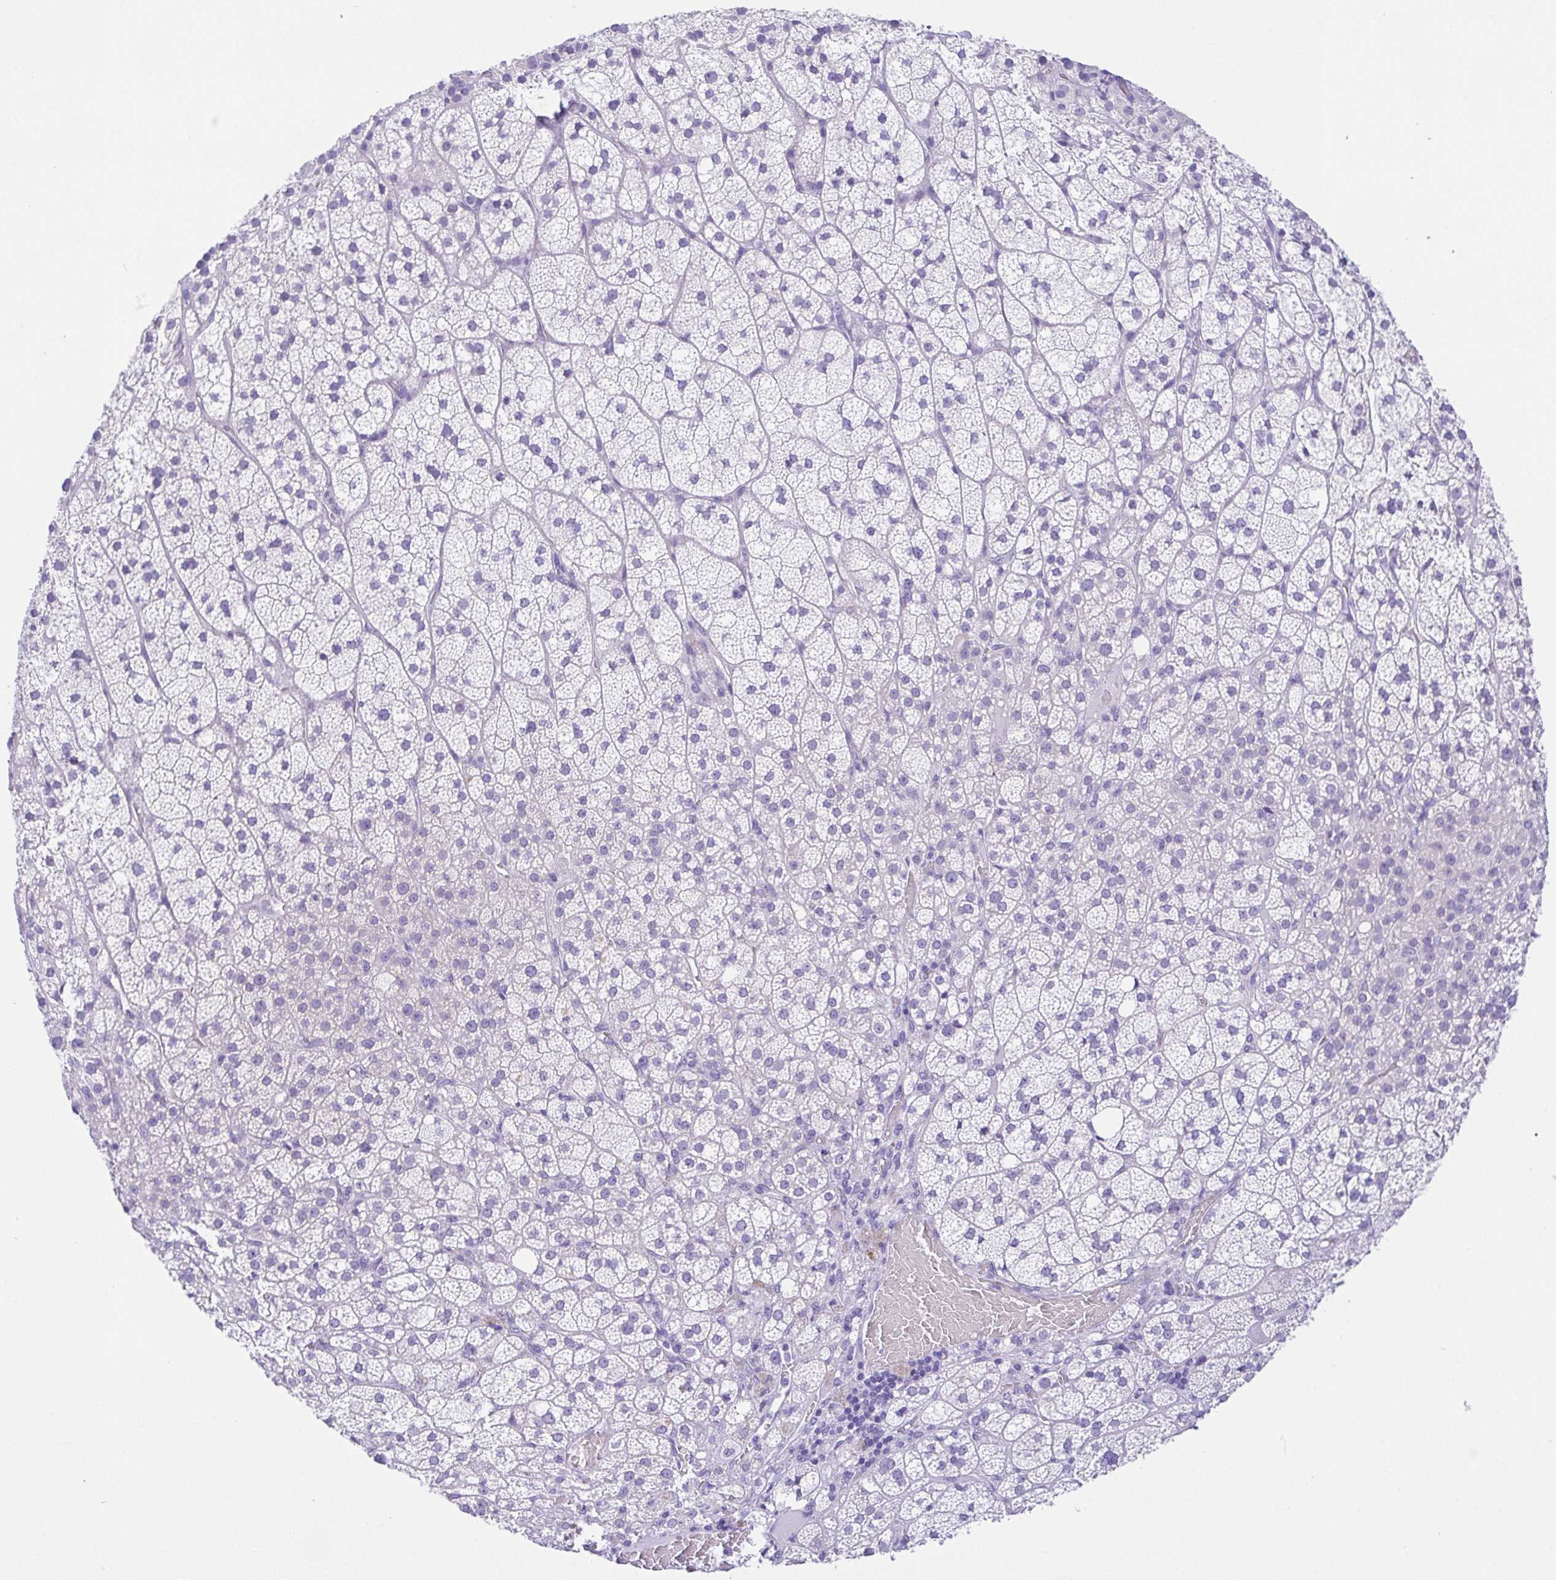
{"staining": {"intensity": "negative", "quantity": "none", "location": "none"}, "tissue": "adrenal gland", "cell_type": "Glandular cells", "image_type": "normal", "snomed": [{"axis": "morphology", "description": "Normal tissue, NOS"}, {"axis": "topography", "description": "Adrenal gland"}], "caption": "Glandular cells show no significant staining in benign adrenal gland. (Immunohistochemistry, brightfield microscopy, high magnification).", "gene": "LUZP4", "patient": {"sex": "female", "age": 60}}